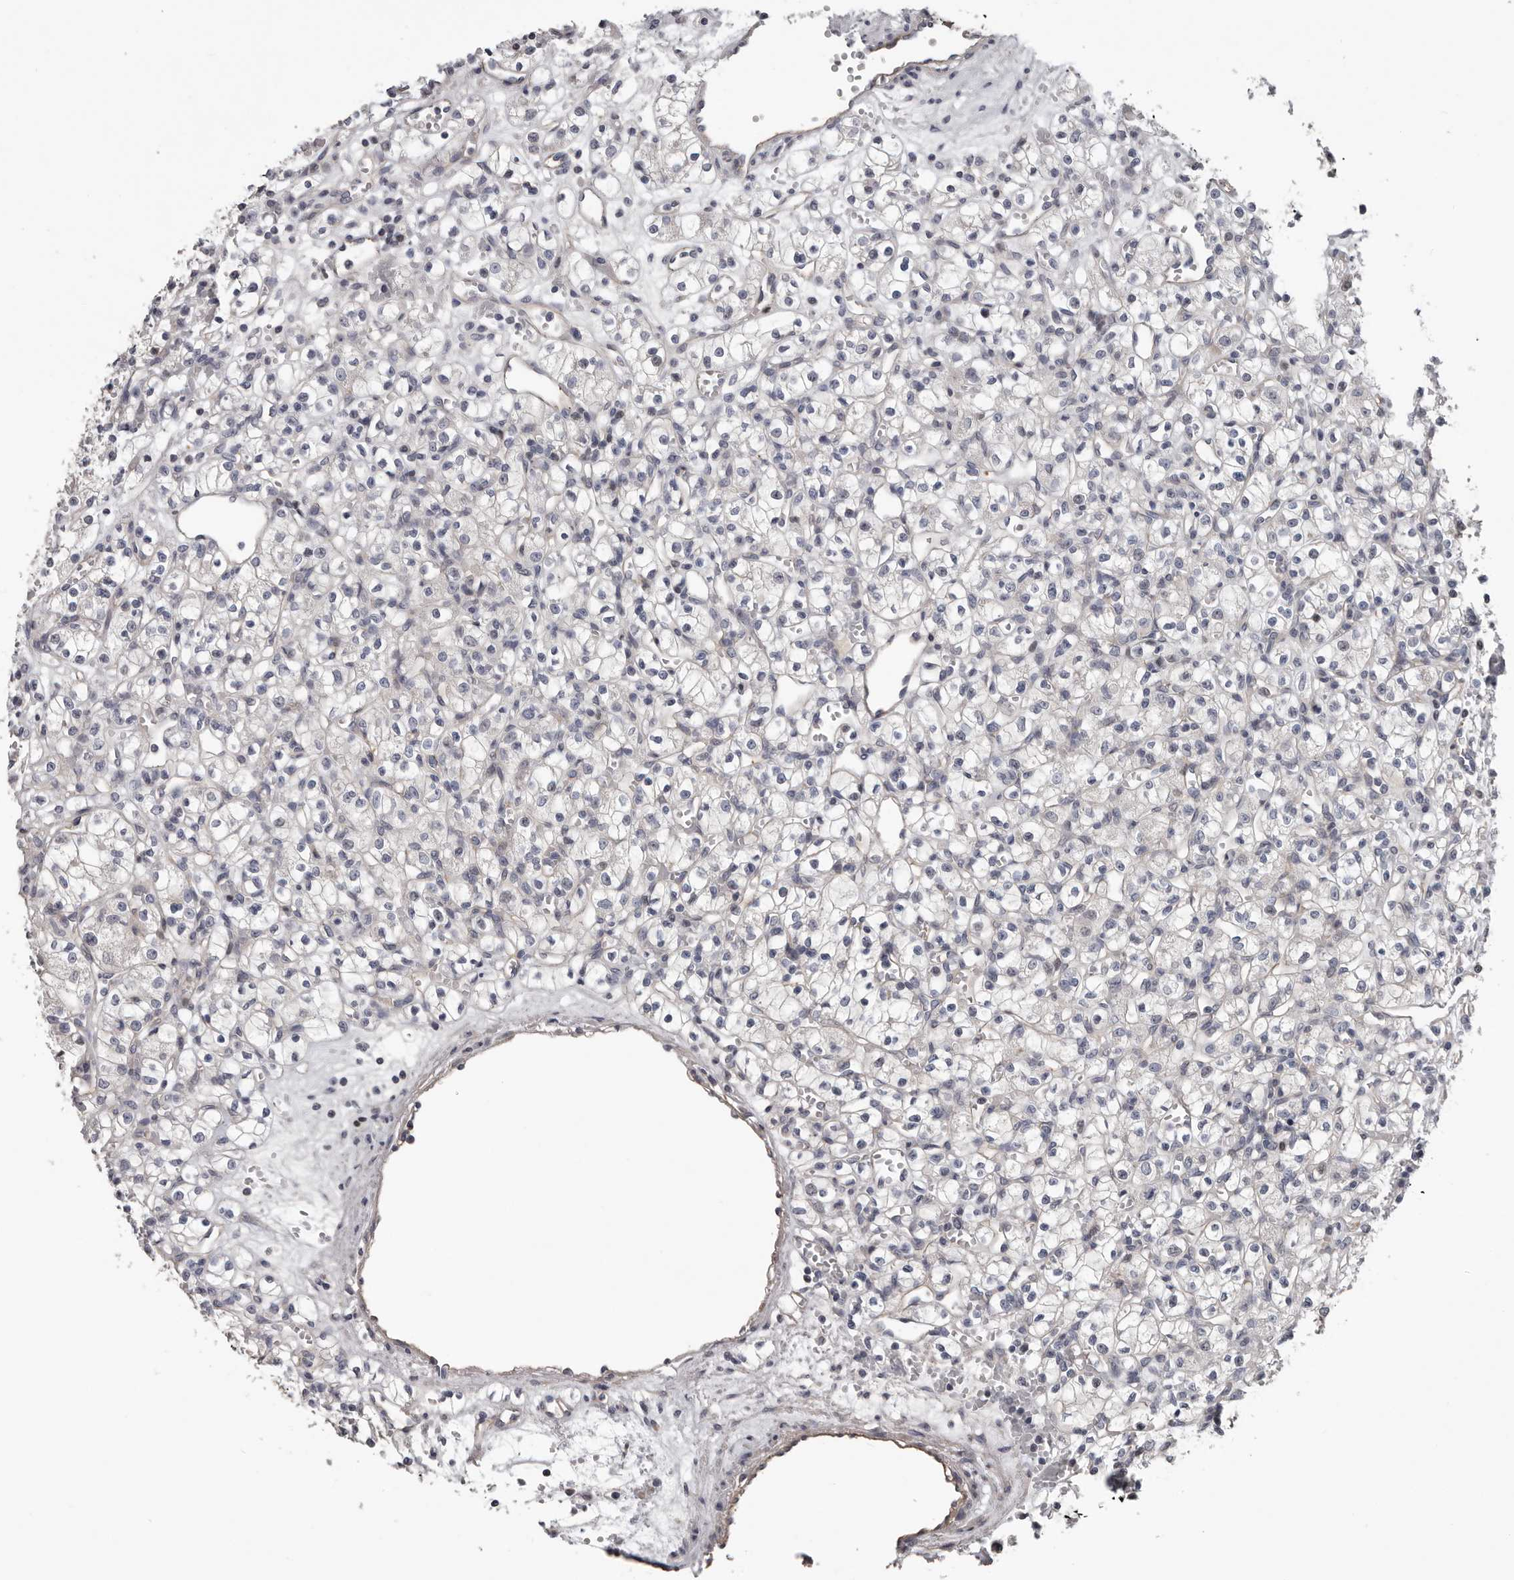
{"staining": {"intensity": "negative", "quantity": "none", "location": "none"}, "tissue": "renal cancer", "cell_type": "Tumor cells", "image_type": "cancer", "snomed": [{"axis": "morphology", "description": "Adenocarcinoma, NOS"}, {"axis": "topography", "description": "Kidney"}], "caption": "DAB immunohistochemical staining of renal cancer (adenocarcinoma) demonstrates no significant staining in tumor cells.", "gene": "RNF217", "patient": {"sex": "female", "age": 59}}